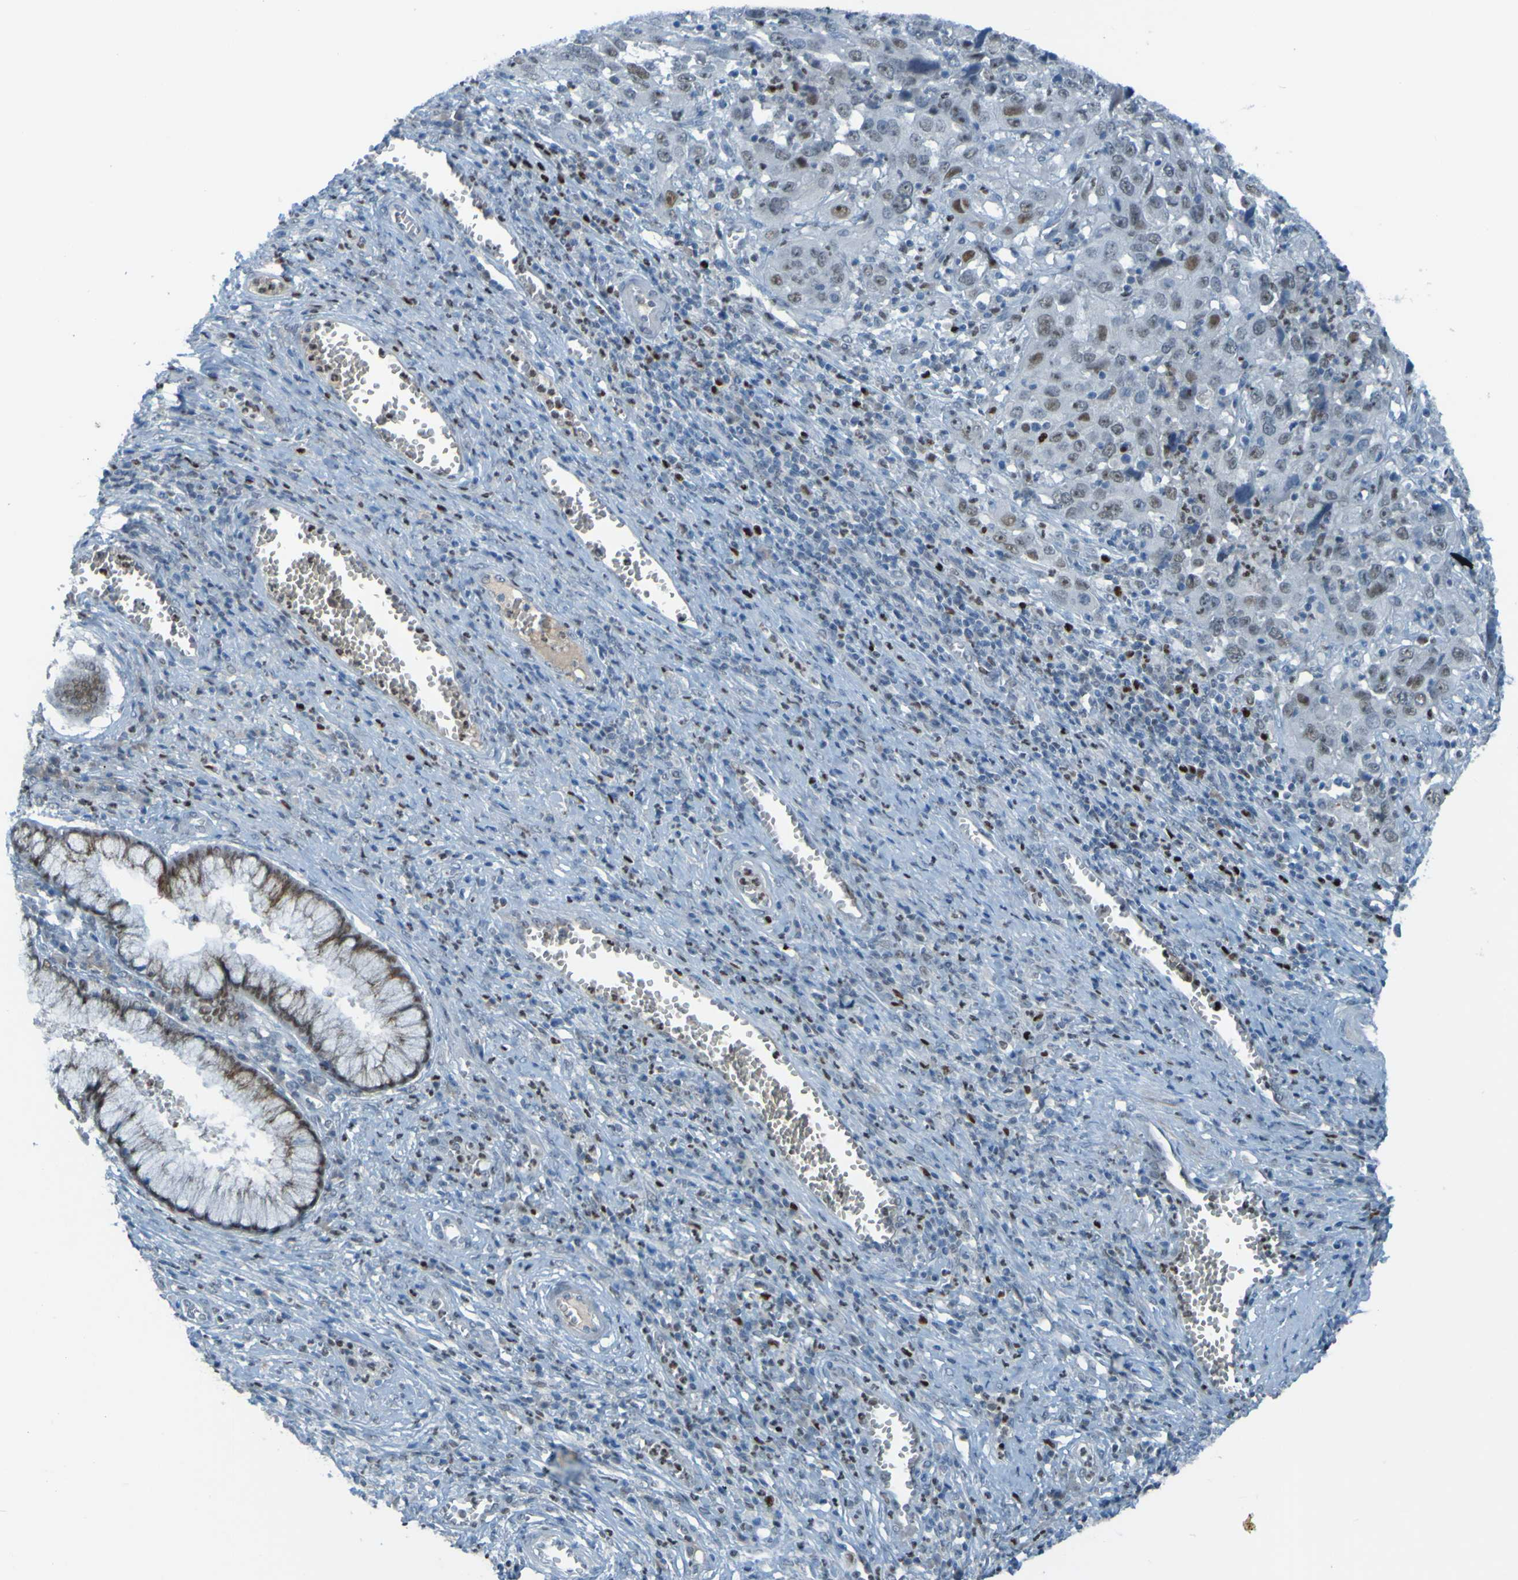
{"staining": {"intensity": "negative", "quantity": "none", "location": "none"}, "tissue": "cervical cancer", "cell_type": "Tumor cells", "image_type": "cancer", "snomed": [{"axis": "morphology", "description": "Squamous cell carcinoma, NOS"}, {"axis": "topography", "description": "Cervix"}], "caption": "Tumor cells are negative for brown protein staining in squamous cell carcinoma (cervical). The staining is performed using DAB (3,3'-diaminobenzidine) brown chromogen with nuclei counter-stained in using hematoxylin.", "gene": "USP36", "patient": {"sex": "female", "age": 32}}